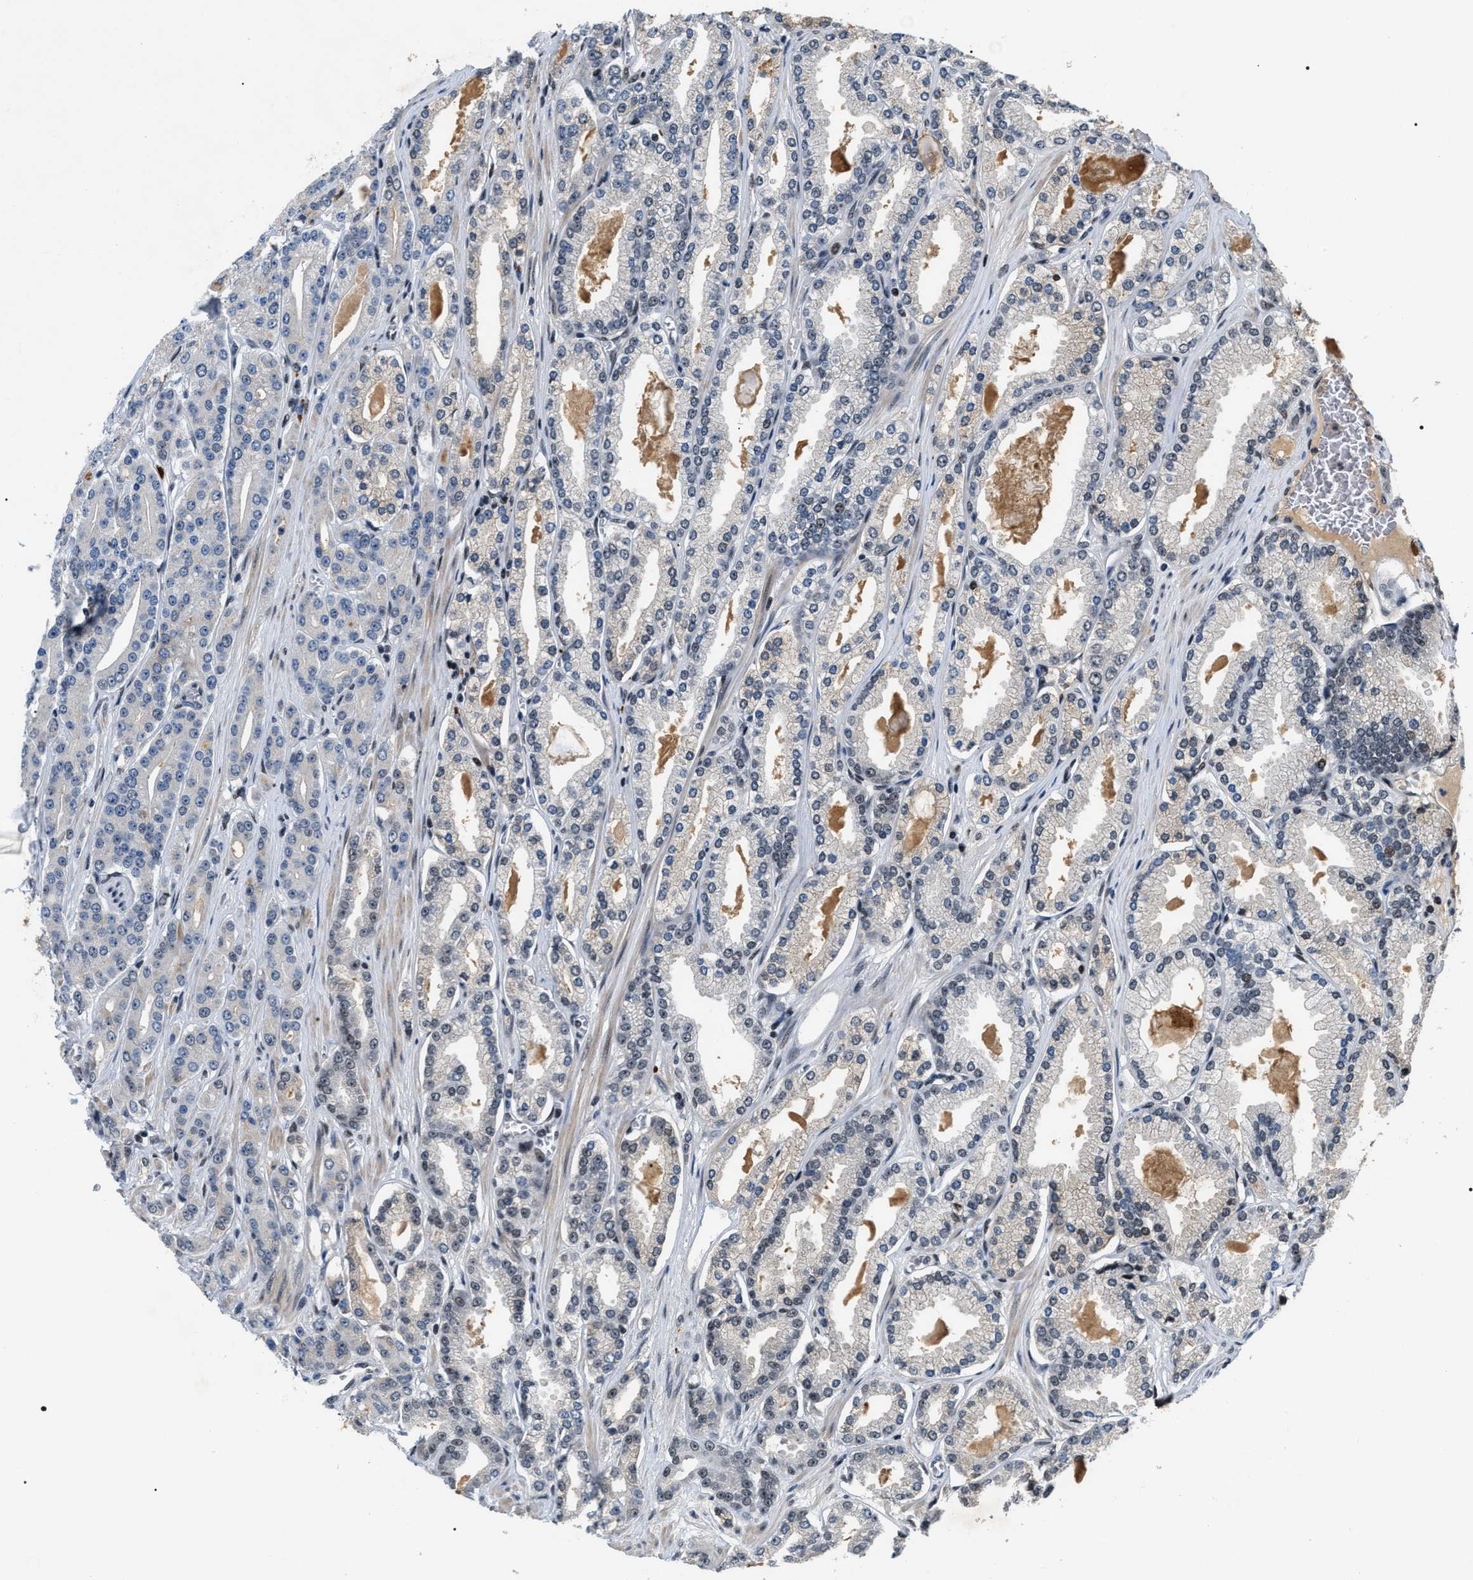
{"staining": {"intensity": "negative", "quantity": "none", "location": "none"}, "tissue": "prostate cancer", "cell_type": "Tumor cells", "image_type": "cancer", "snomed": [{"axis": "morphology", "description": "Adenocarcinoma, High grade"}, {"axis": "topography", "description": "Prostate"}], "caption": "This image is of high-grade adenocarcinoma (prostate) stained with immunohistochemistry (IHC) to label a protein in brown with the nuclei are counter-stained blue. There is no staining in tumor cells.", "gene": "C7orf25", "patient": {"sex": "male", "age": 71}}